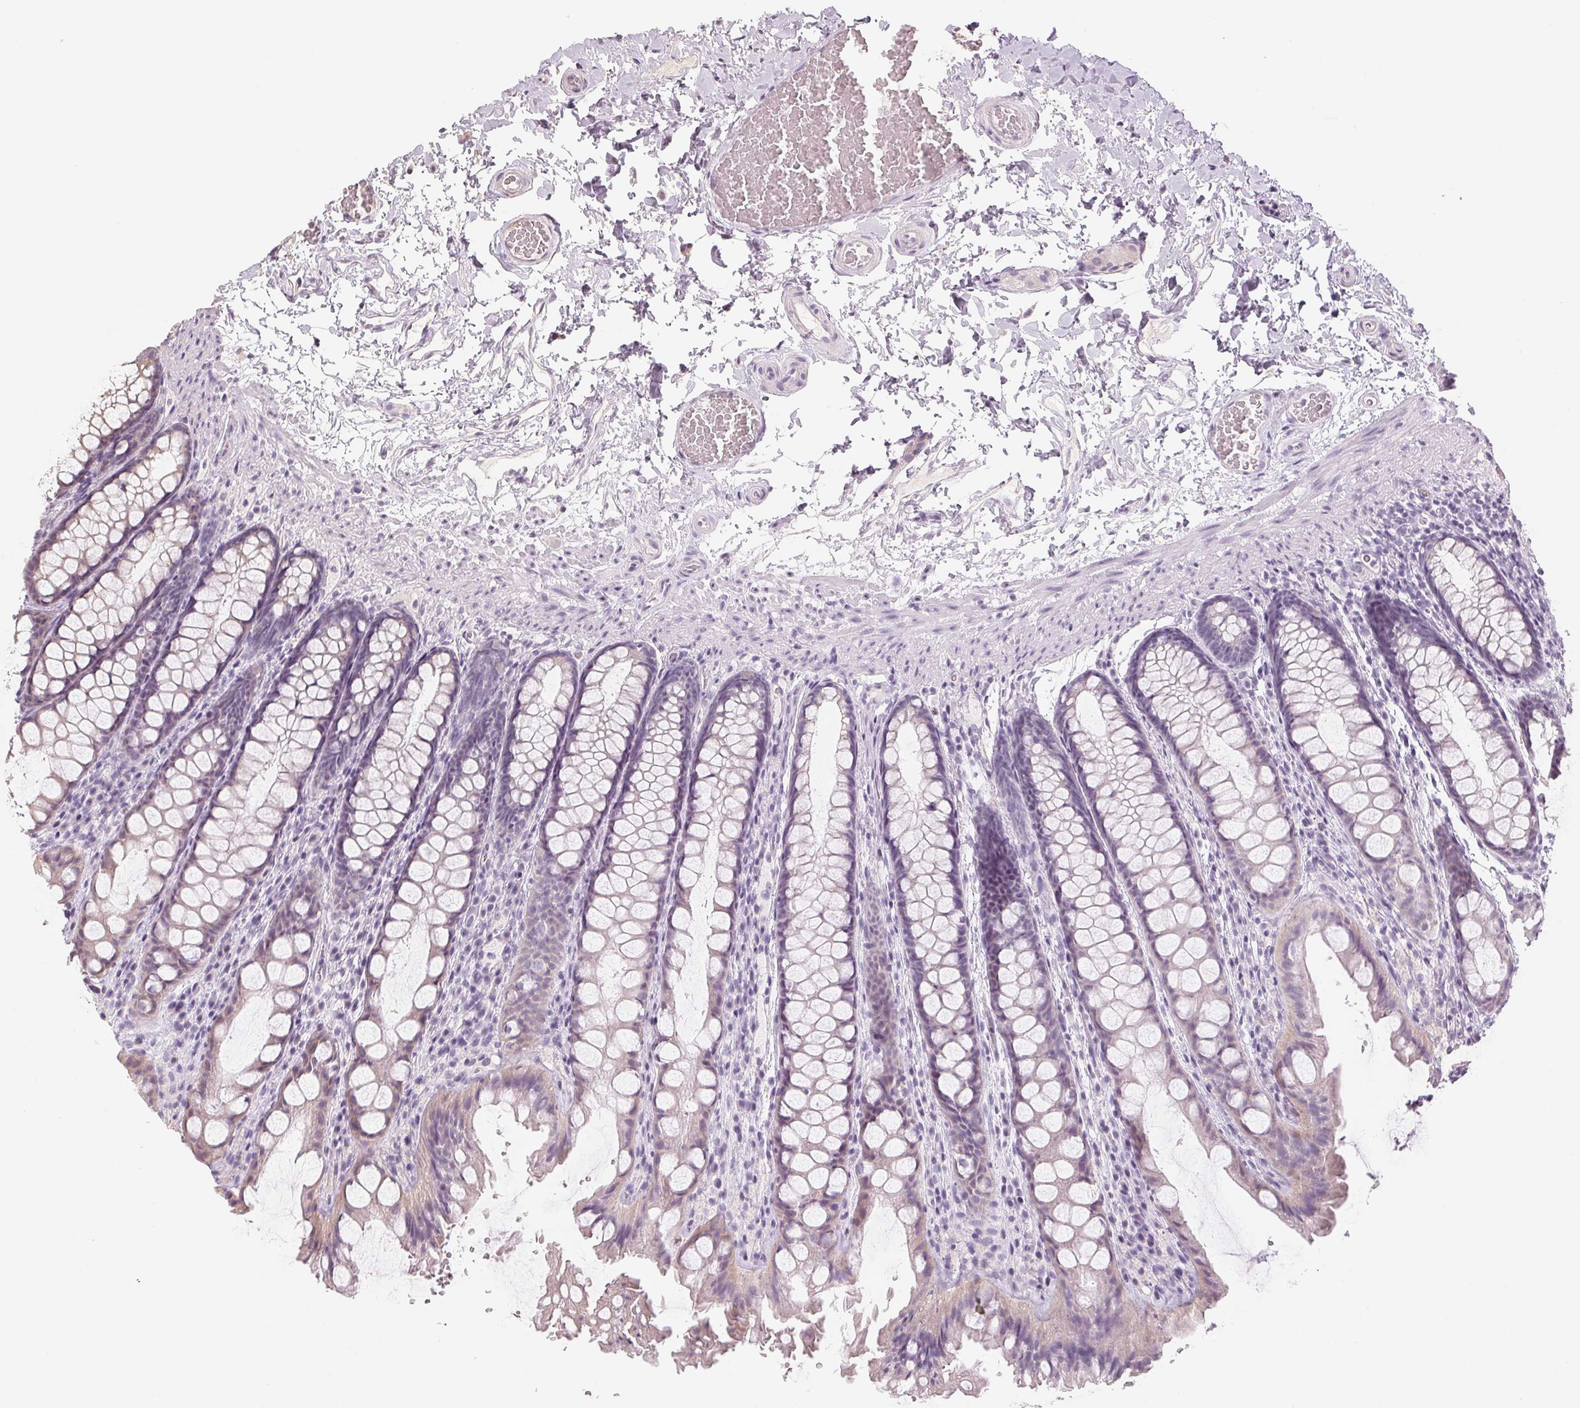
{"staining": {"intensity": "negative", "quantity": "none", "location": "none"}, "tissue": "colon", "cell_type": "Endothelial cells", "image_type": "normal", "snomed": [{"axis": "morphology", "description": "Normal tissue, NOS"}, {"axis": "topography", "description": "Colon"}], "caption": "Immunohistochemistry photomicrograph of unremarkable colon: human colon stained with DAB demonstrates no significant protein staining in endothelial cells.", "gene": "COX14", "patient": {"sex": "male", "age": 47}}